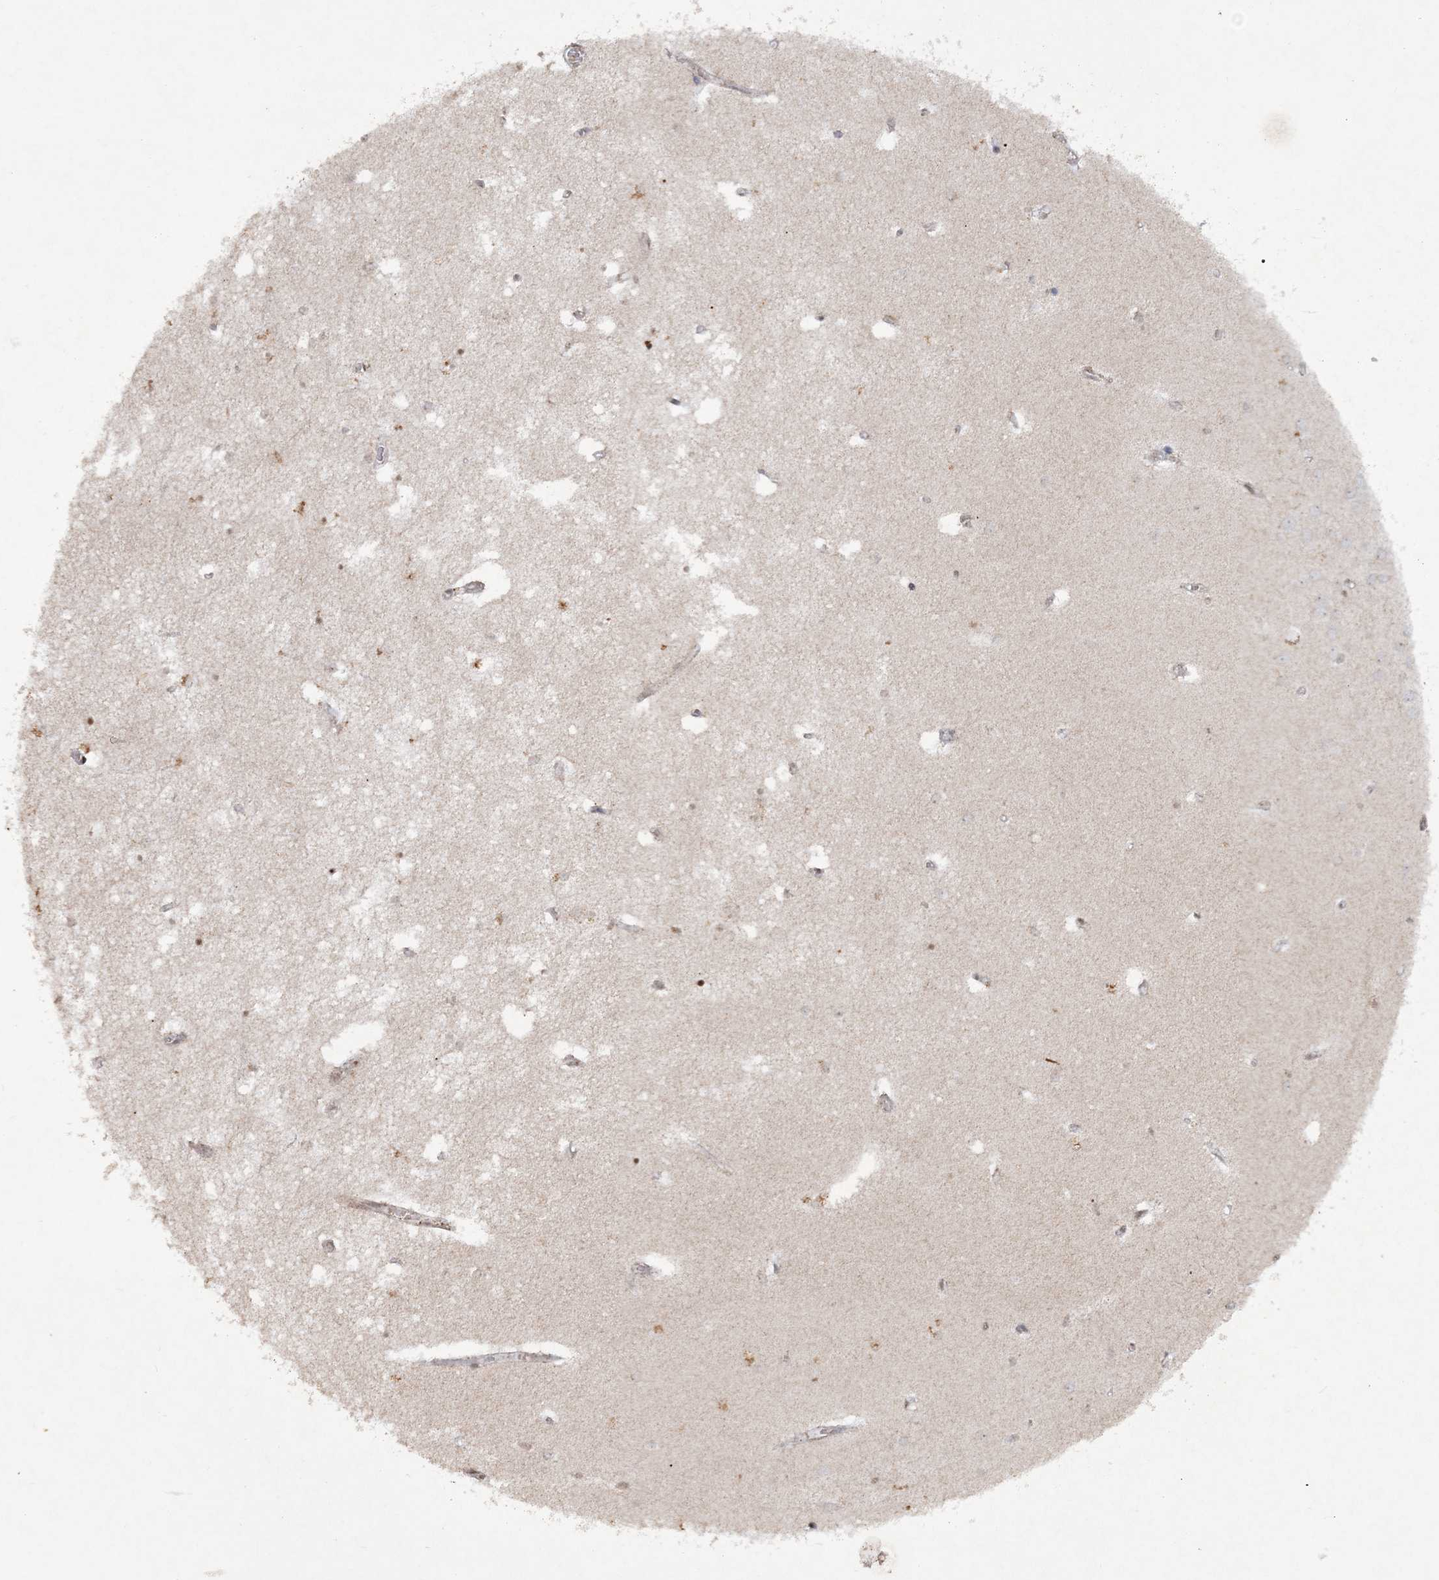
{"staining": {"intensity": "moderate", "quantity": ">75%", "location": "cytoplasmic/membranous,nuclear"}, "tissue": "hippocampus", "cell_type": "Glial cells", "image_type": "normal", "snomed": [{"axis": "morphology", "description": "Normal tissue, NOS"}, {"axis": "topography", "description": "Hippocampus"}], "caption": "Glial cells show moderate cytoplasmic/membranous,nuclear staining in about >75% of cells in benign hippocampus.", "gene": "TTC7A", "patient": {"sex": "male", "age": 70}}